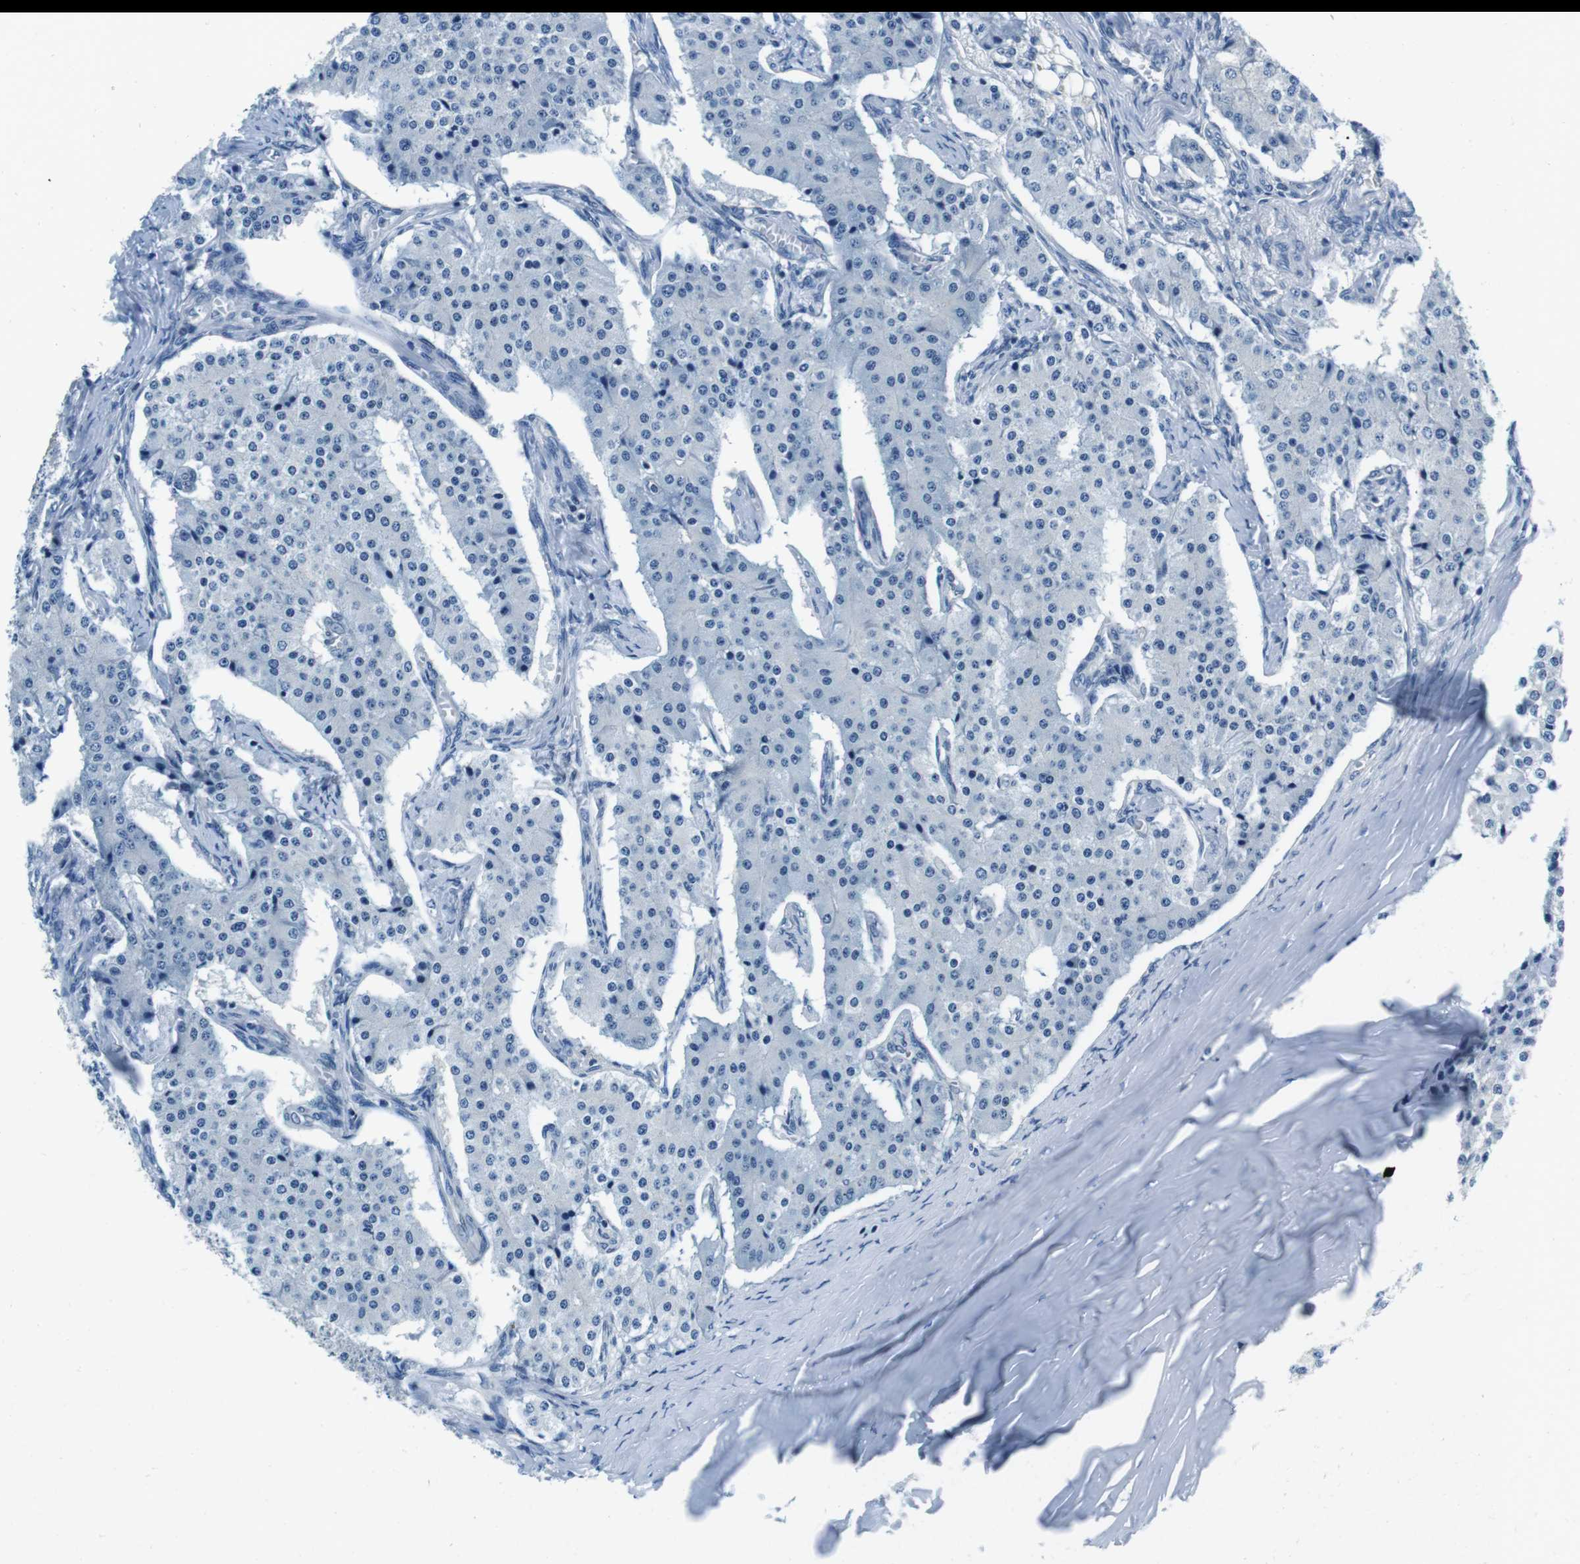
{"staining": {"intensity": "negative", "quantity": "none", "location": "none"}, "tissue": "carcinoid", "cell_type": "Tumor cells", "image_type": "cancer", "snomed": [{"axis": "morphology", "description": "Carcinoid, malignant, NOS"}, {"axis": "topography", "description": "Colon"}], "caption": "High magnification brightfield microscopy of carcinoid stained with DAB (brown) and counterstained with hematoxylin (blue): tumor cells show no significant expression.", "gene": "KCNJ5", "patient": {"sex": "female", "age": 52}}